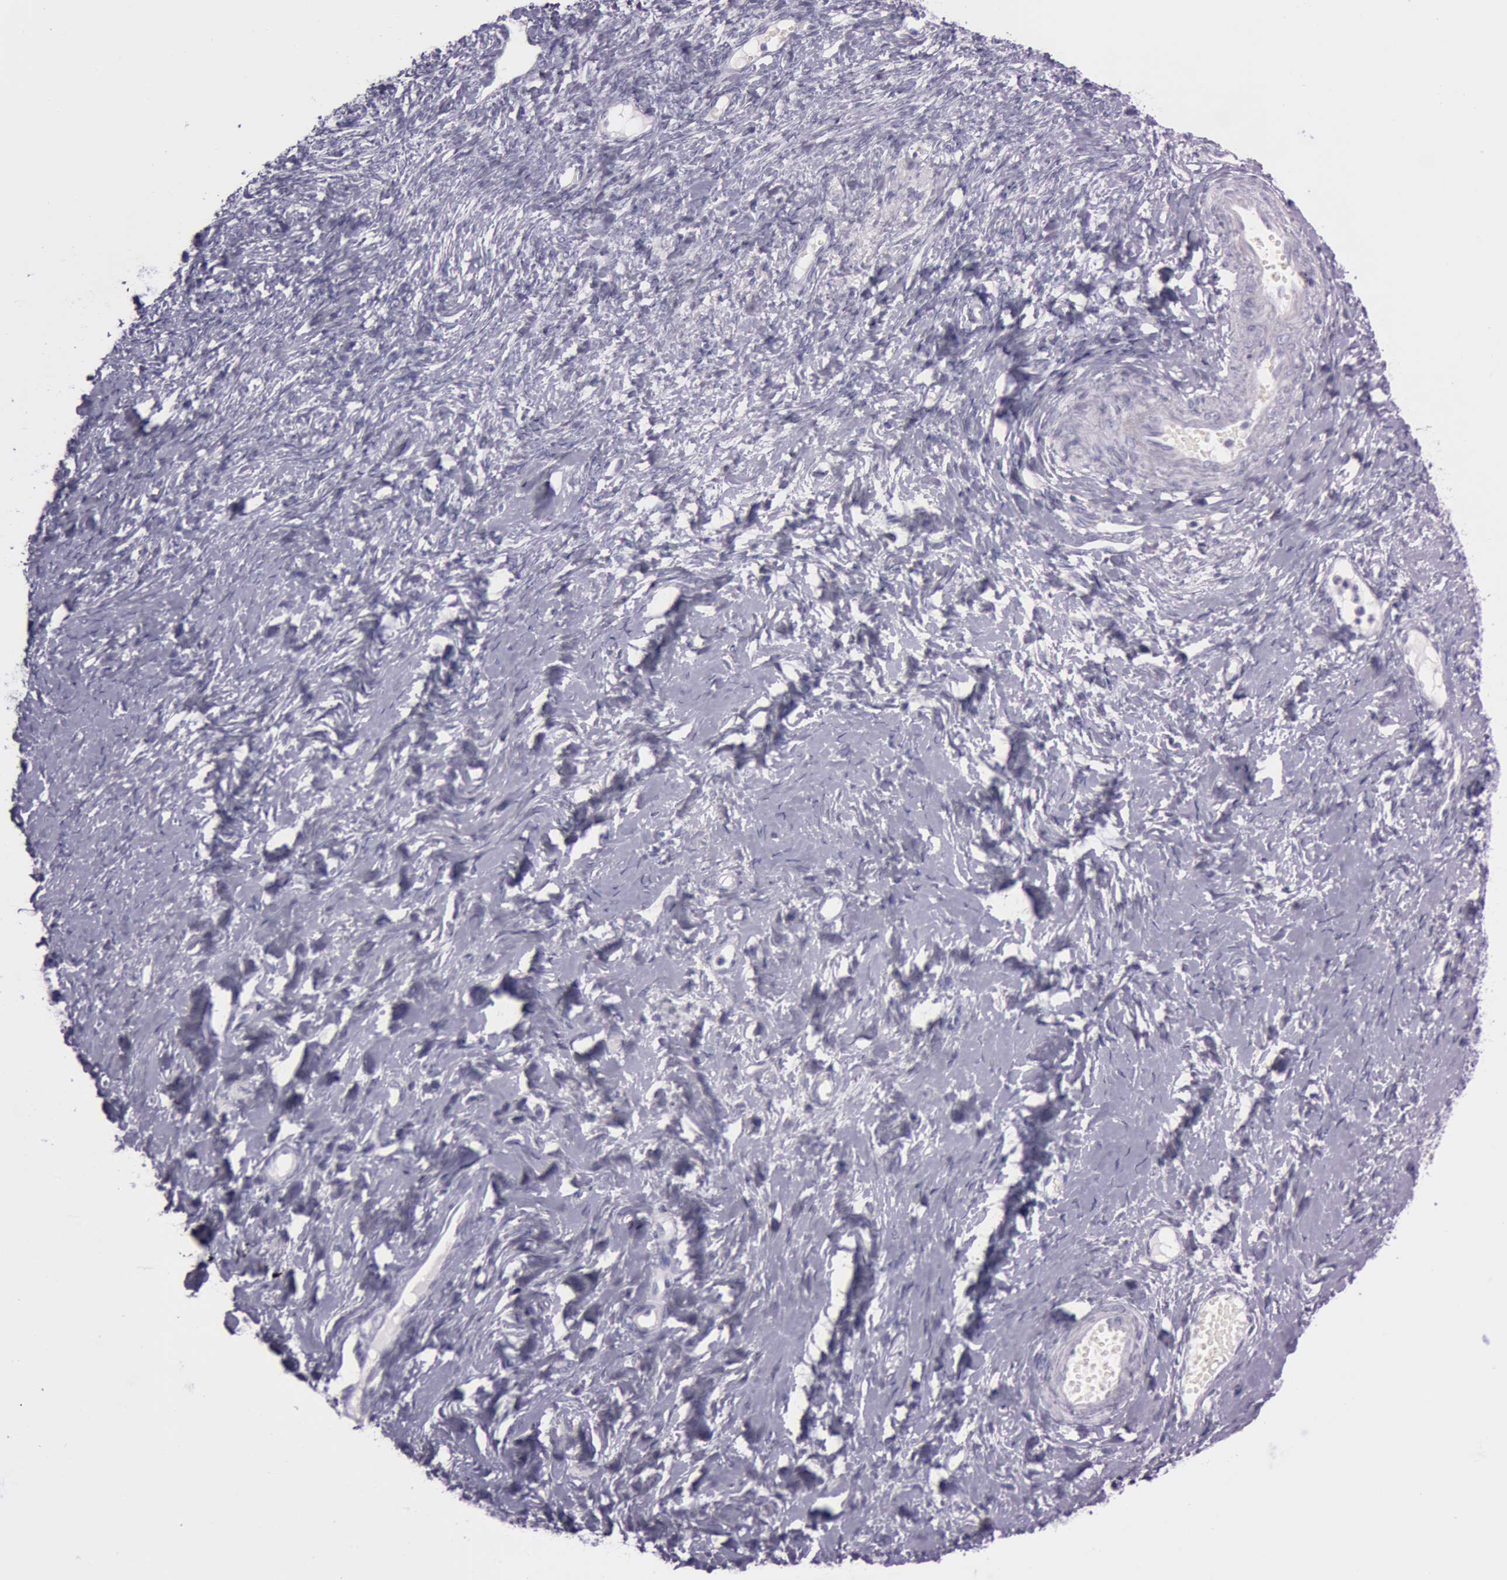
{"staining": {"intensity": "negative", "quantity": "none", "location": "none"}, "tissue": "ovarian cancer", "cell_type": "Tumor cells", "image_type": "cancer", "snomed": [{"axis": "morphology", "description": "Normal tissue, NOS"}, {"axis": "morphology", "description": "Cystadenocarcinoma, serous, NOS"}, {"axis": "topography", "description": "Ovary"}], "caption": "Immunohistochemistry (IHC) photomicrograph of neoplastic tissue: serous cystadenocarcinoma (ovarian) stained with DAB reveals no significant protein staining in tumor cells.", "gene": "S100A7", "patient": {"sex": "female", "age": 62}}